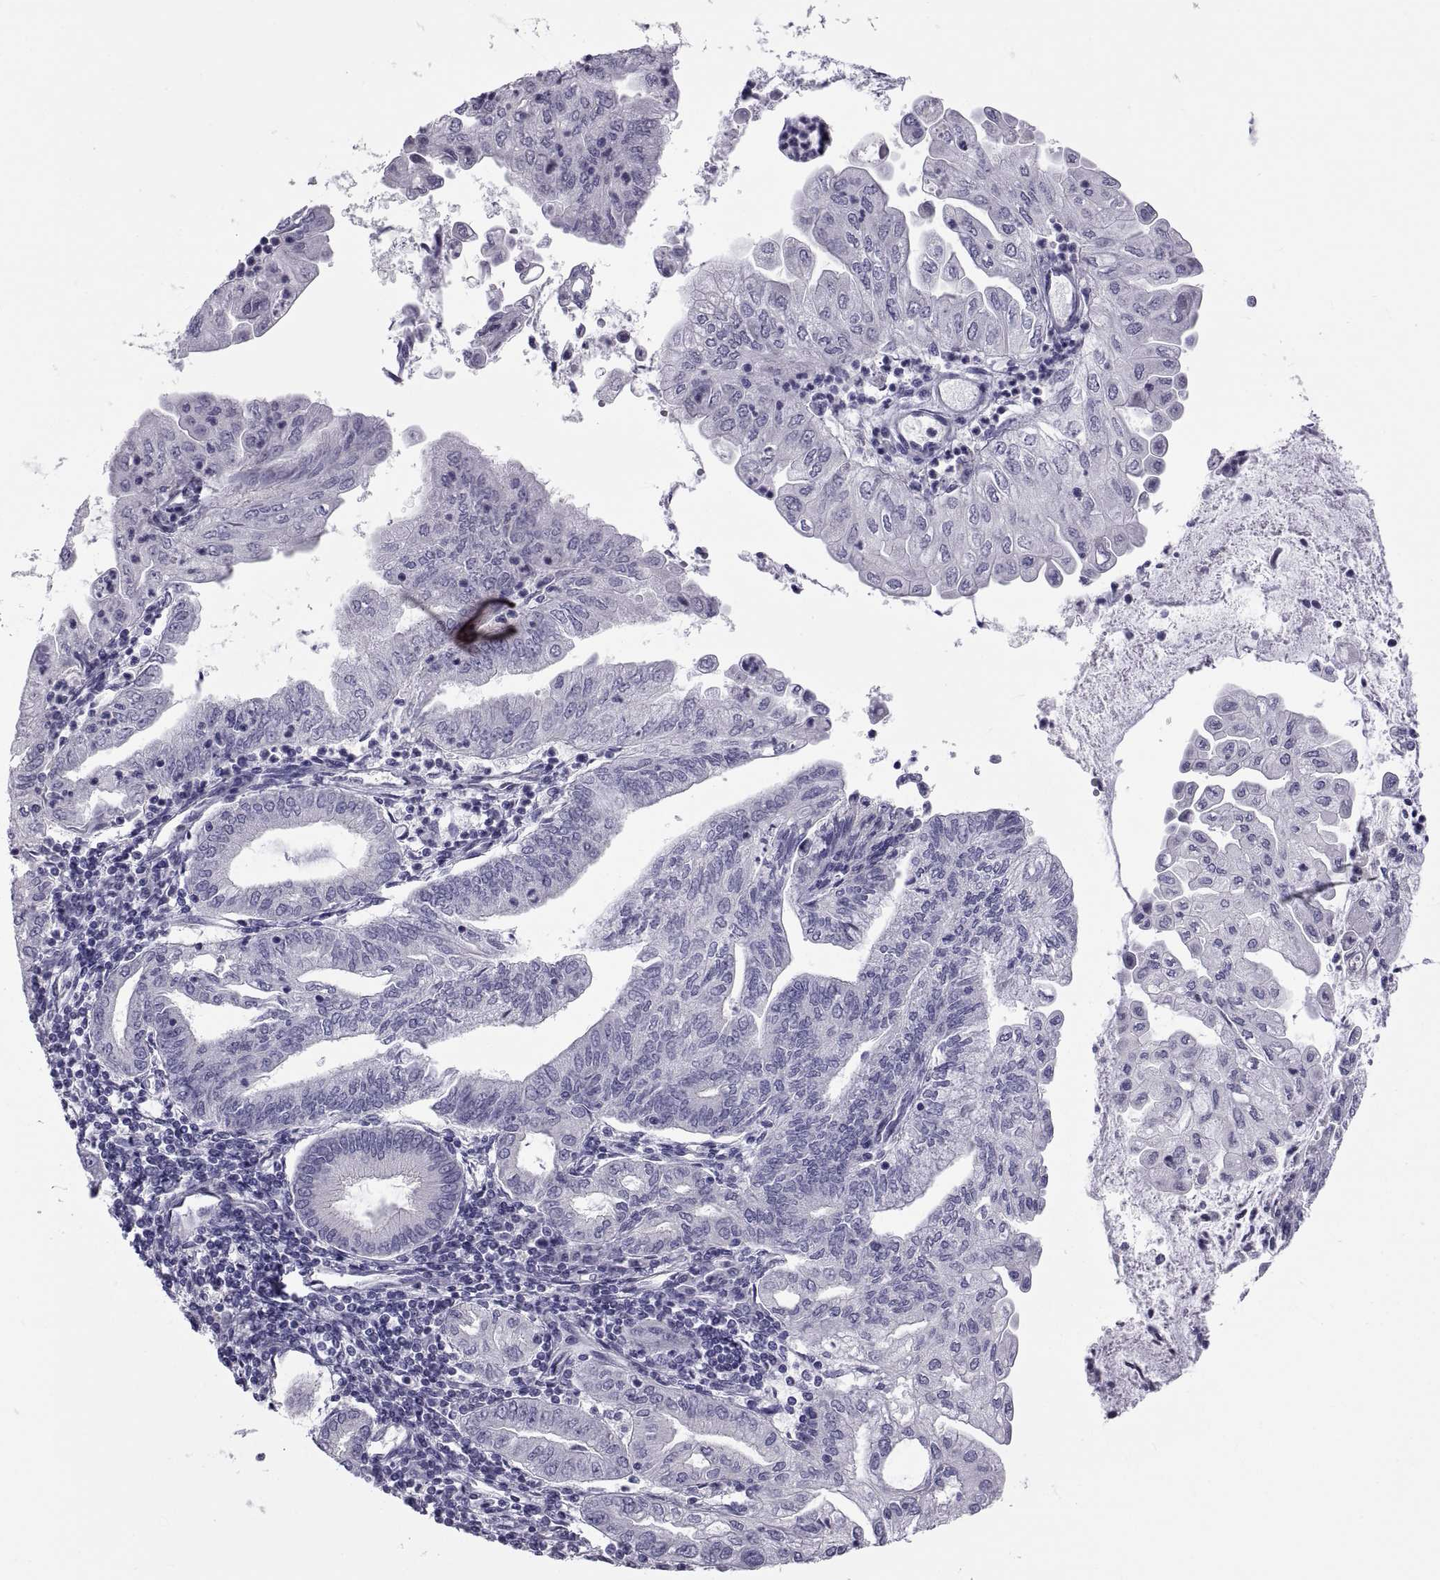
{"staining": {"intensity": "negative", "quantity": "none", "location": "none"}, "tissue": "endometrial cancer", "cell_type": "Tumor cells", "image_type": "cancer", "snomed": [{"axis": "morphology", "description": "Adenocarcinoma, NOS"}, {"axis": "topography", "description": "Endometrium"}], "caption": "Endometrial cancer (adenocarcinoma) was stained to show a protein in brown. There is no significant positivity in tumor cells. The staining was performed using DAB to visualize the protein expression in brown, while the nuclei were stained in blue with hematoxylin (Magnification: 20x).", "gene": "MAGEB1", "patient": {"sex": "female", "age": 55}}